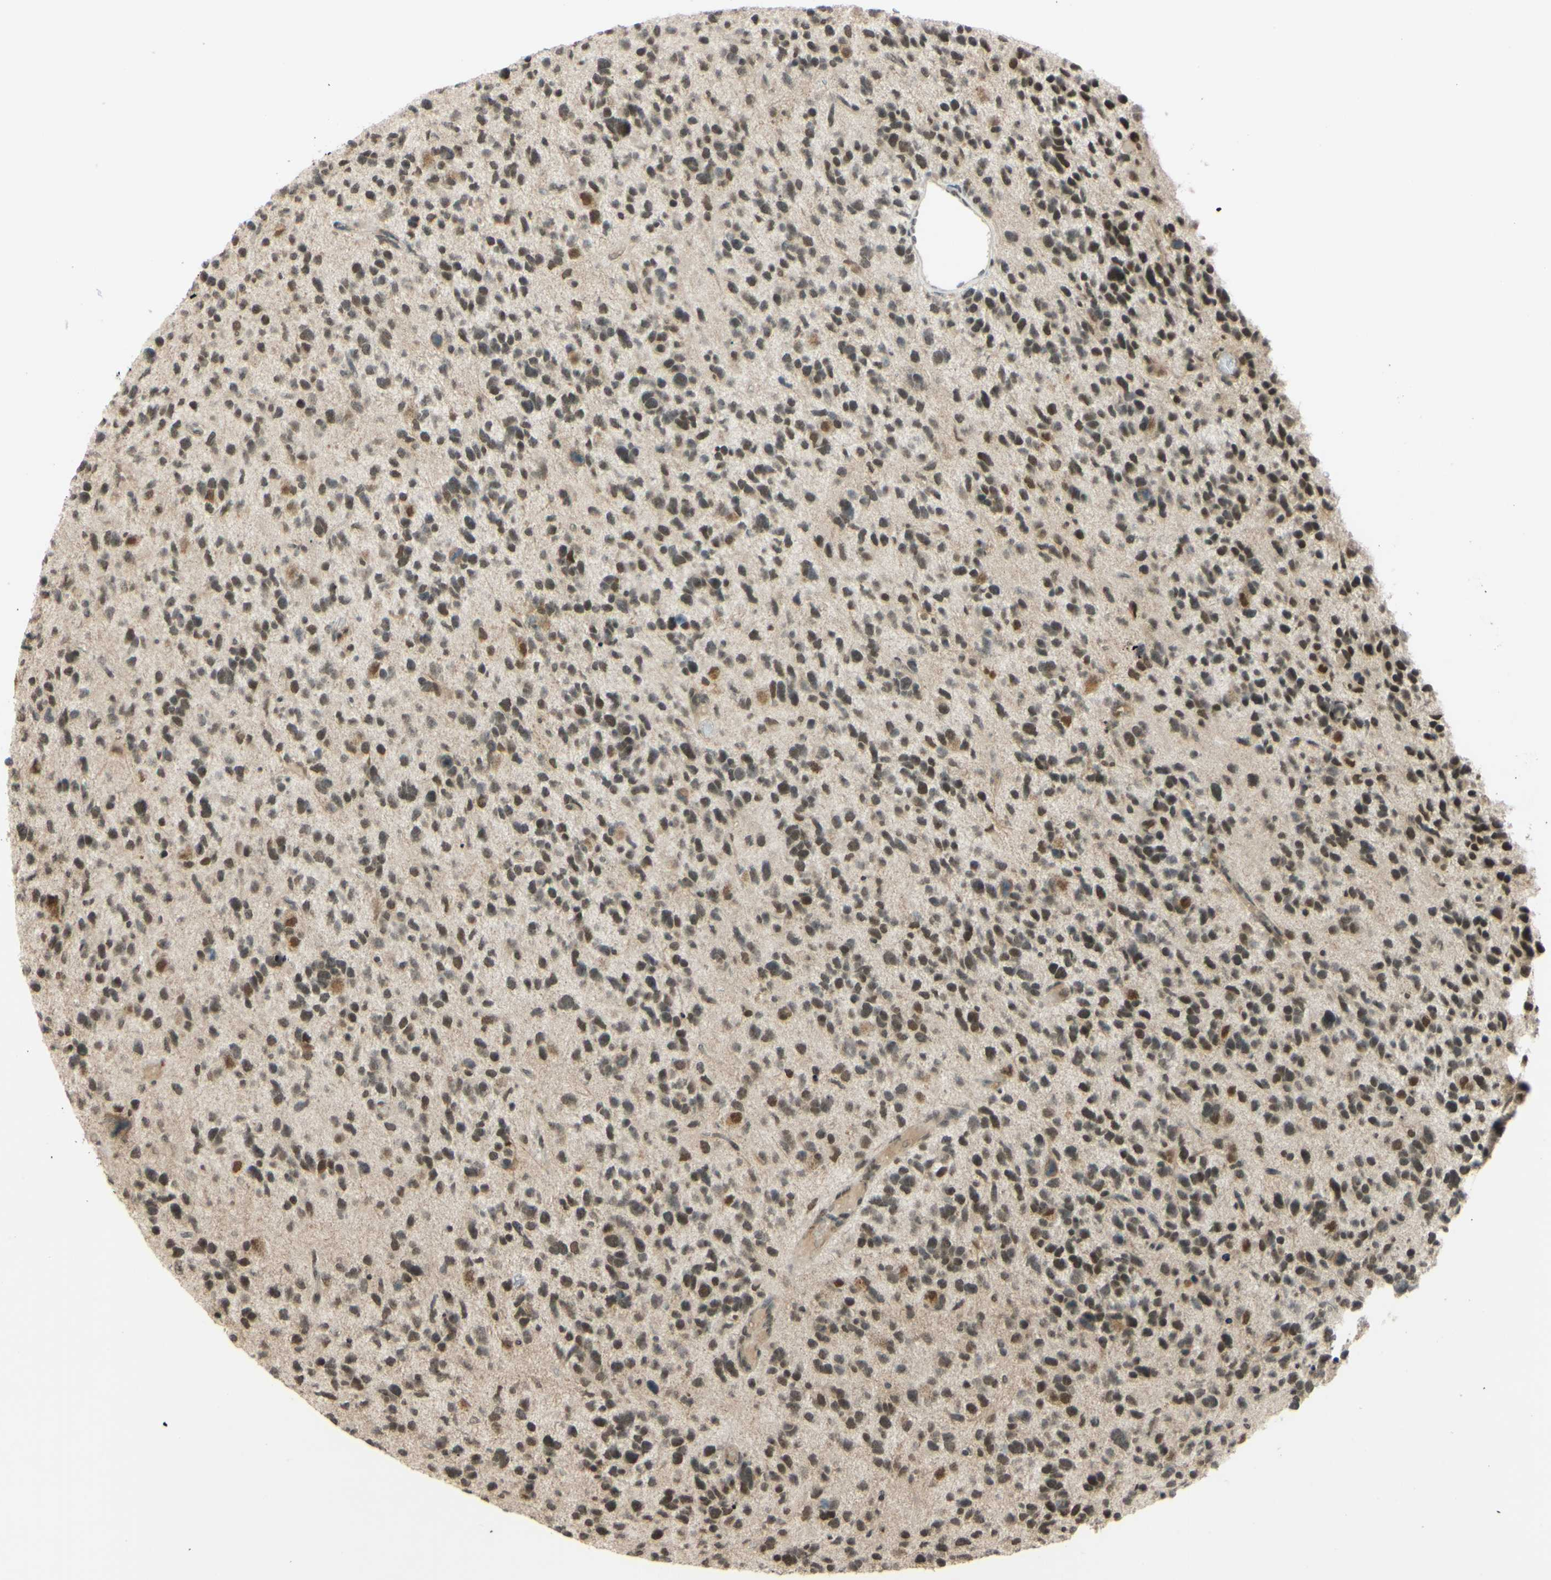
{"staining": {"intensity": "weak", "quantity": ">75%", "location": "nuclear"}, "tissue": "glioma", "cell_type": "Tumor cells", "image_type": "cancer", "snomed": [{"axis": "morphology", "description": "Glioma, malignant, High grade"}, {"axis": "topography", "description": "Brain"}], "caption": "A low amount of weak nuclear positivity is identified in about >75% of tumor cells in glioma tissue.", "gene": "SMARCB1", "patient": {"sex": "female", "age": 58}}